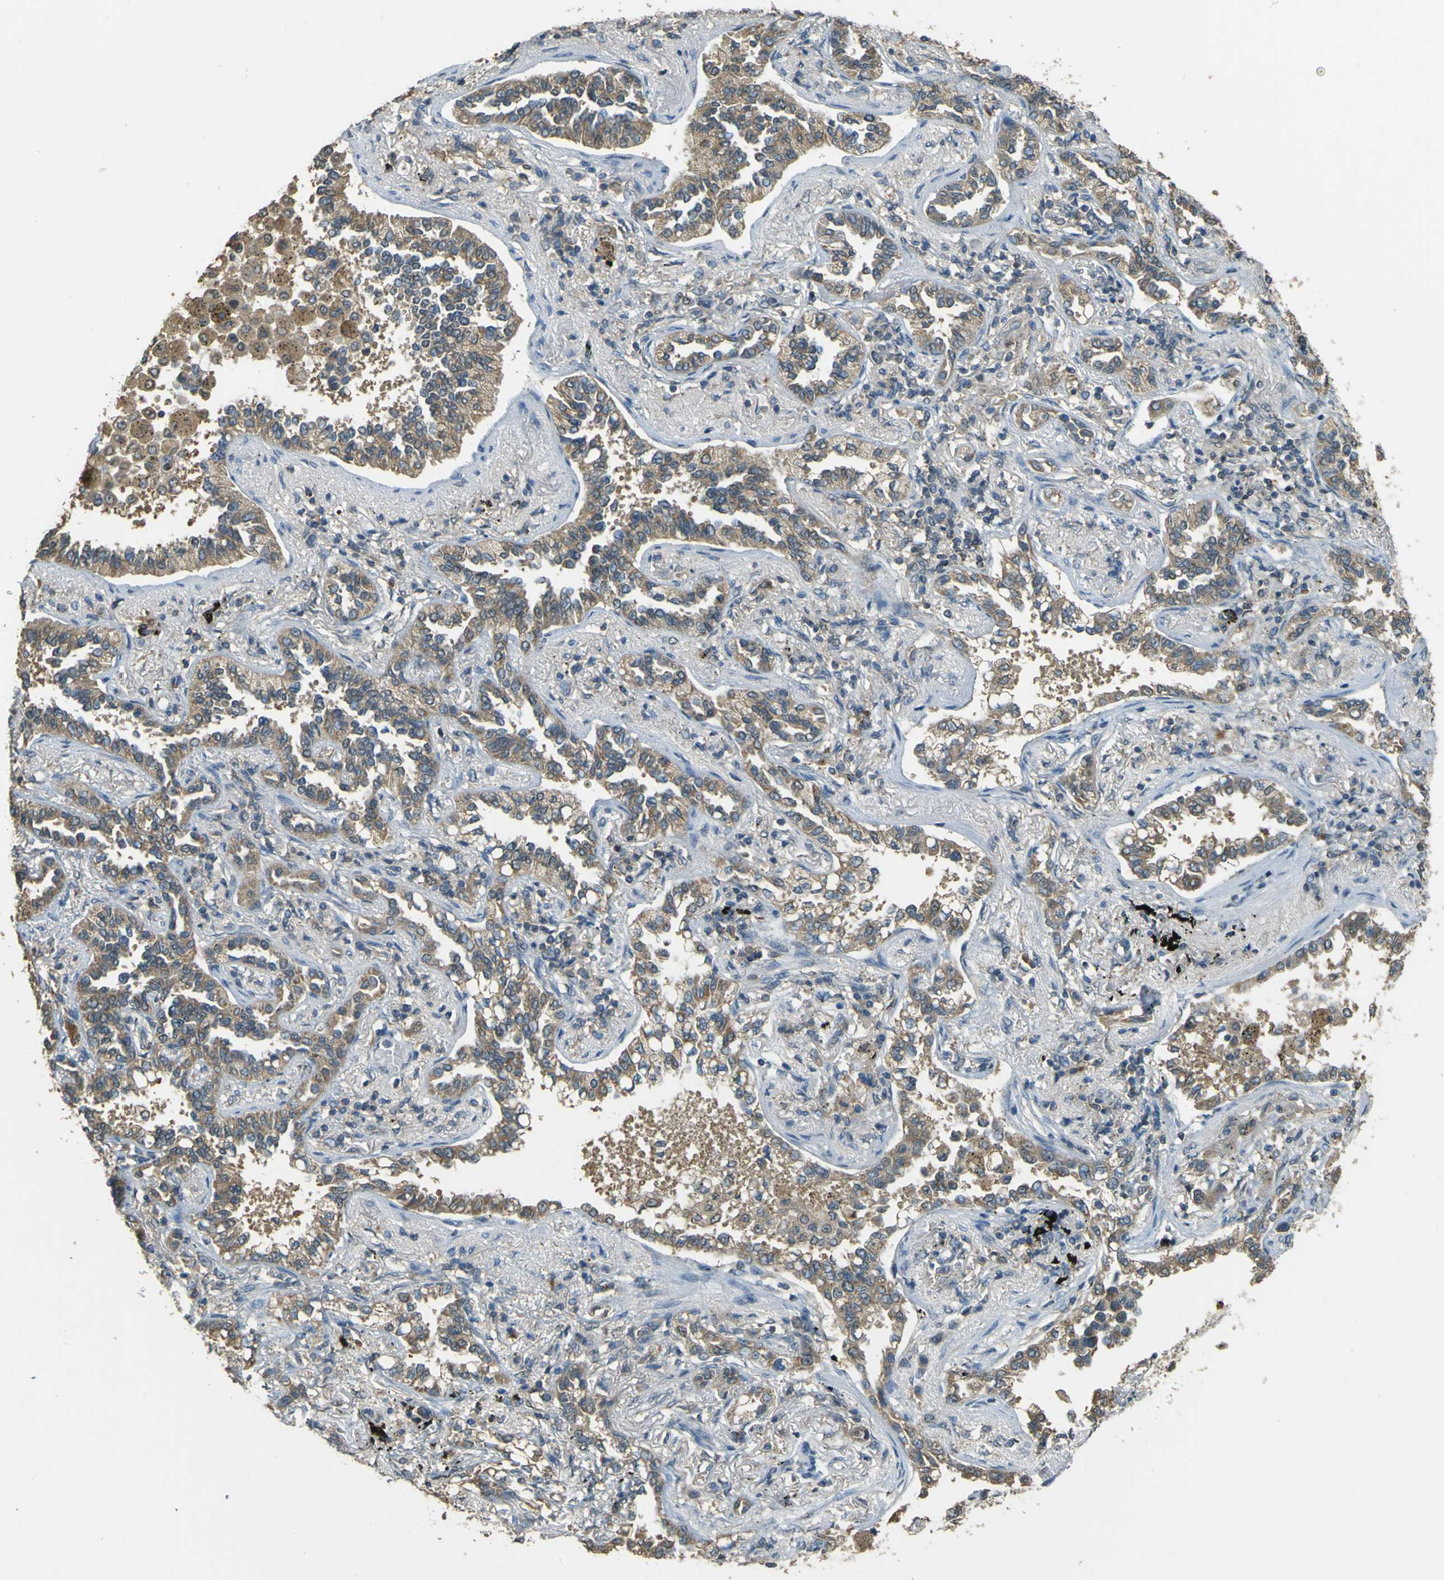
{"staining": {"intensity": "moderate", "quantity": "25%-75%", "location": "cytoplasmic/membranous"}, "tissue": "lung cancer", "cell_type": "Tumor cells", "image_type": "cancer", "snomed": [{"axis": "morphology", "description": "Normal tissue, NOS"}, {"axis": "morphology", "description": "Adenocarcinoma, NOS"}, {"axis": "topography", "description": "Lung"}], "caption": "Moderate cytoplasmic/membranous expression is seen in about 25%-75% of tumor cells in adenocarcinoma (lung).", "gene": "GOLGA1", "patient": {"sex": "male", "age": 59}}